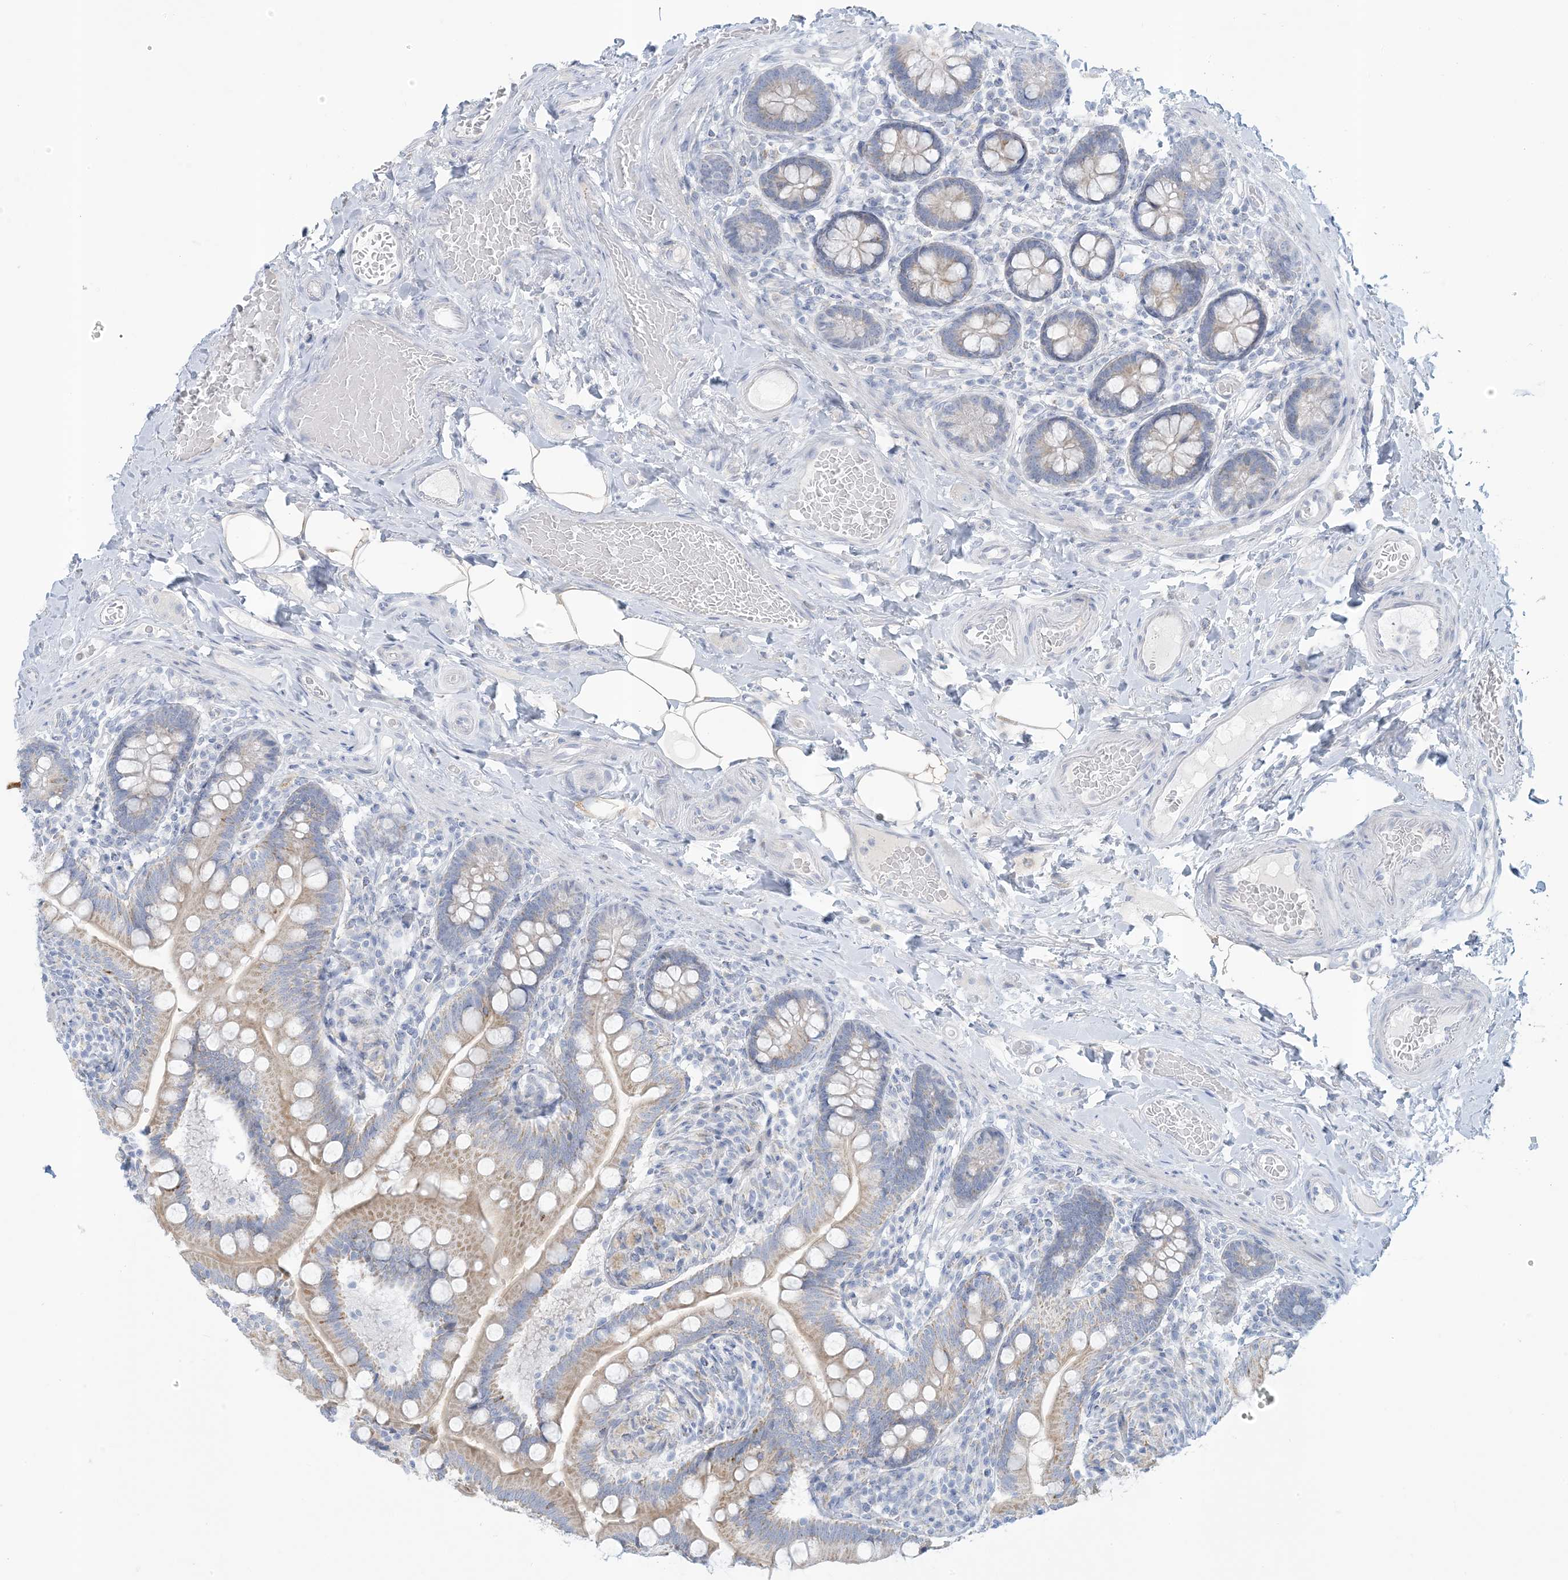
{"staining": {"intensity": "weak", "quantity": ">75%", "location": "cytoplasmic/membranous"}, "tissue": "small intestine", "cell_type": "Glandular cells", "image_type": "normal", "snomed": [{"axis": "morphology", "description": "Normal tissue, NOS"}, {"axis": "topography", "description": "Small intestine"}], "caption": "Glandular cells demonstrate low levels of weak cytoplasmic/membranous staining in about >75% of cells in unremarkable small intestine.", "gene": "ZDHHC4", "patient": {"sex": "female", "age": 64}}